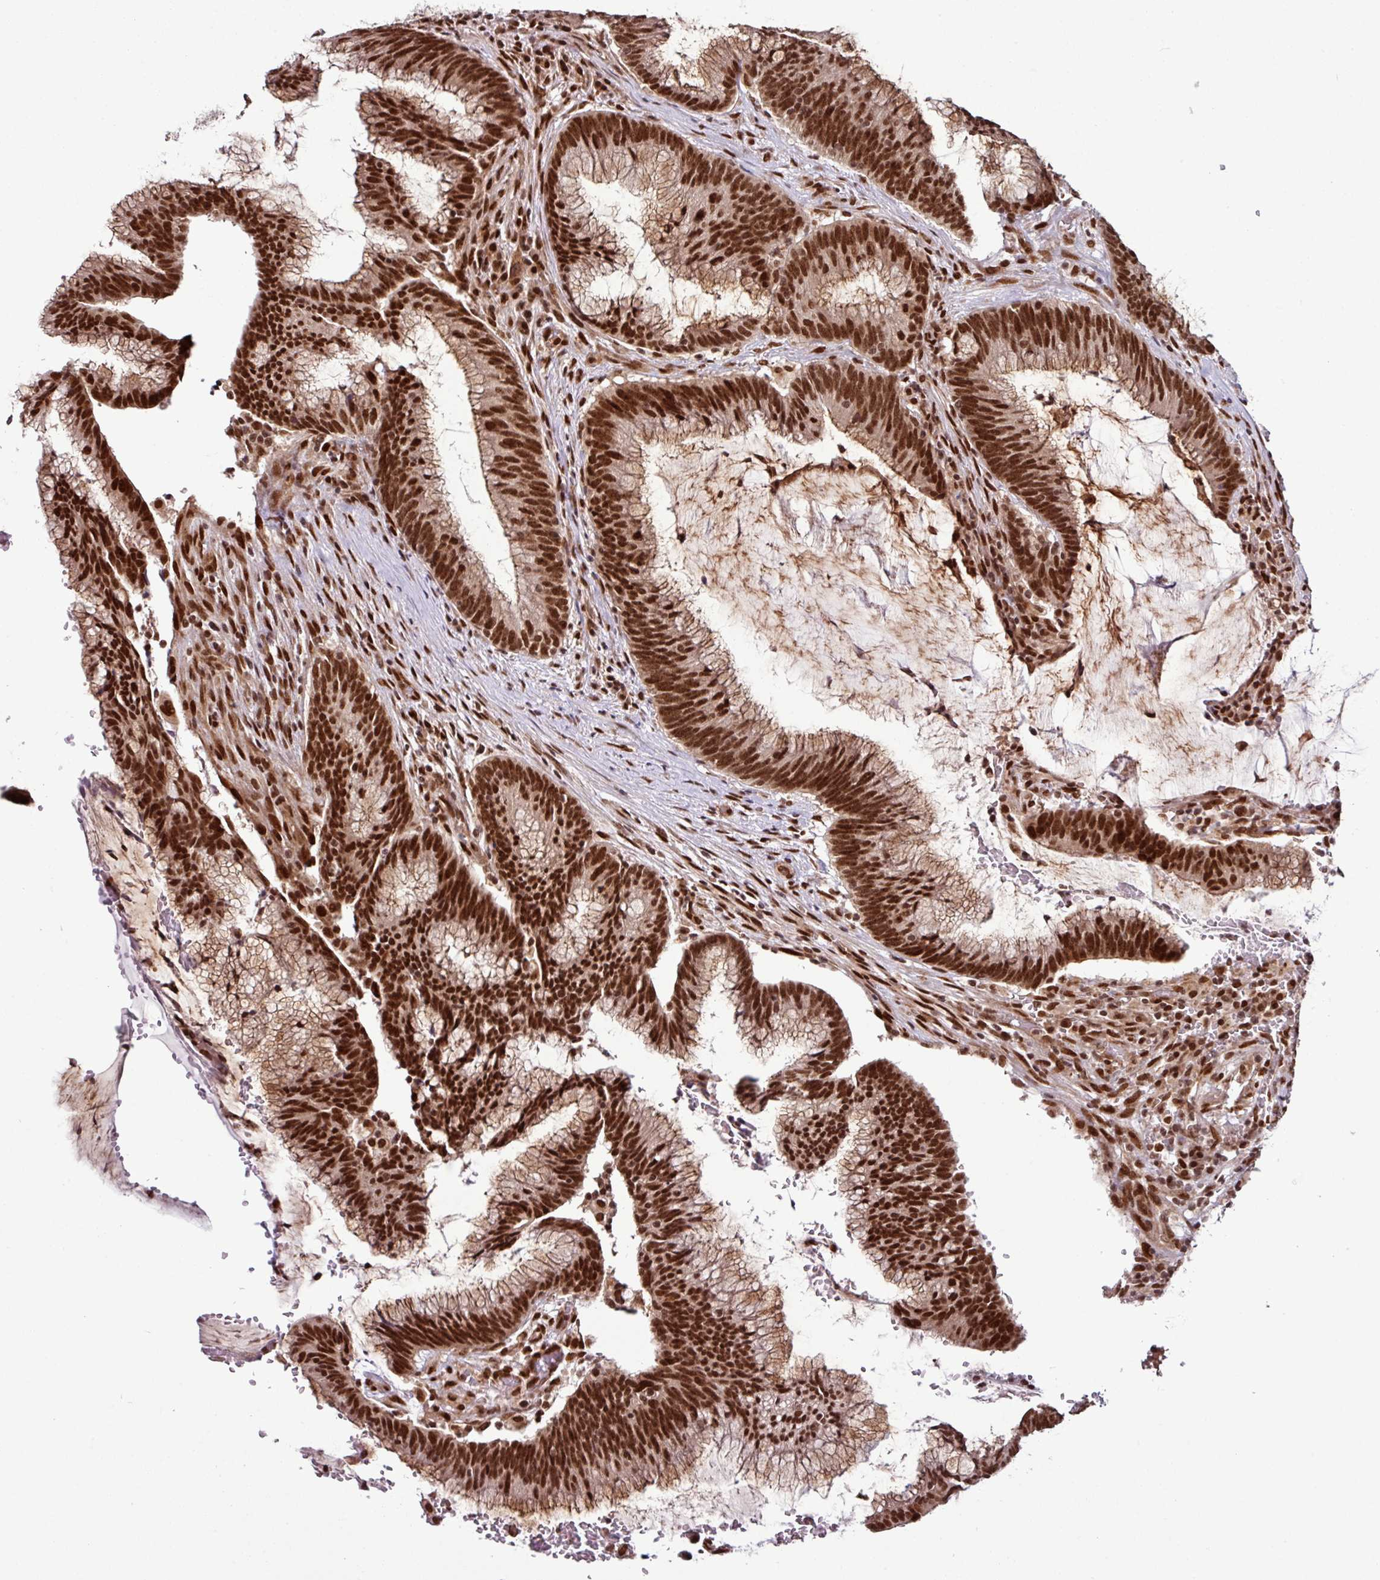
{"staining": {"intensity": "strong", "quantity": ">75%", "location": "nuclear"}, "tissue": "colorectal cancer", "cell_type": "Tumor cells", "image_type": "cancer", "snomed": [{"axis": "morphology", "description": "Adenocarcinoma, NOS"}, {"axis": "topography", "description": "Rectum"}], "caption": "High-power microscopy captured an immunohistochemistry micrograph of adenocarcinoma (colorectal), revealing strong nuclear positivity in about >75% of tumor cells.", "gene": "MORF4L2", "patient": {"sex": "female", "age": 77}}